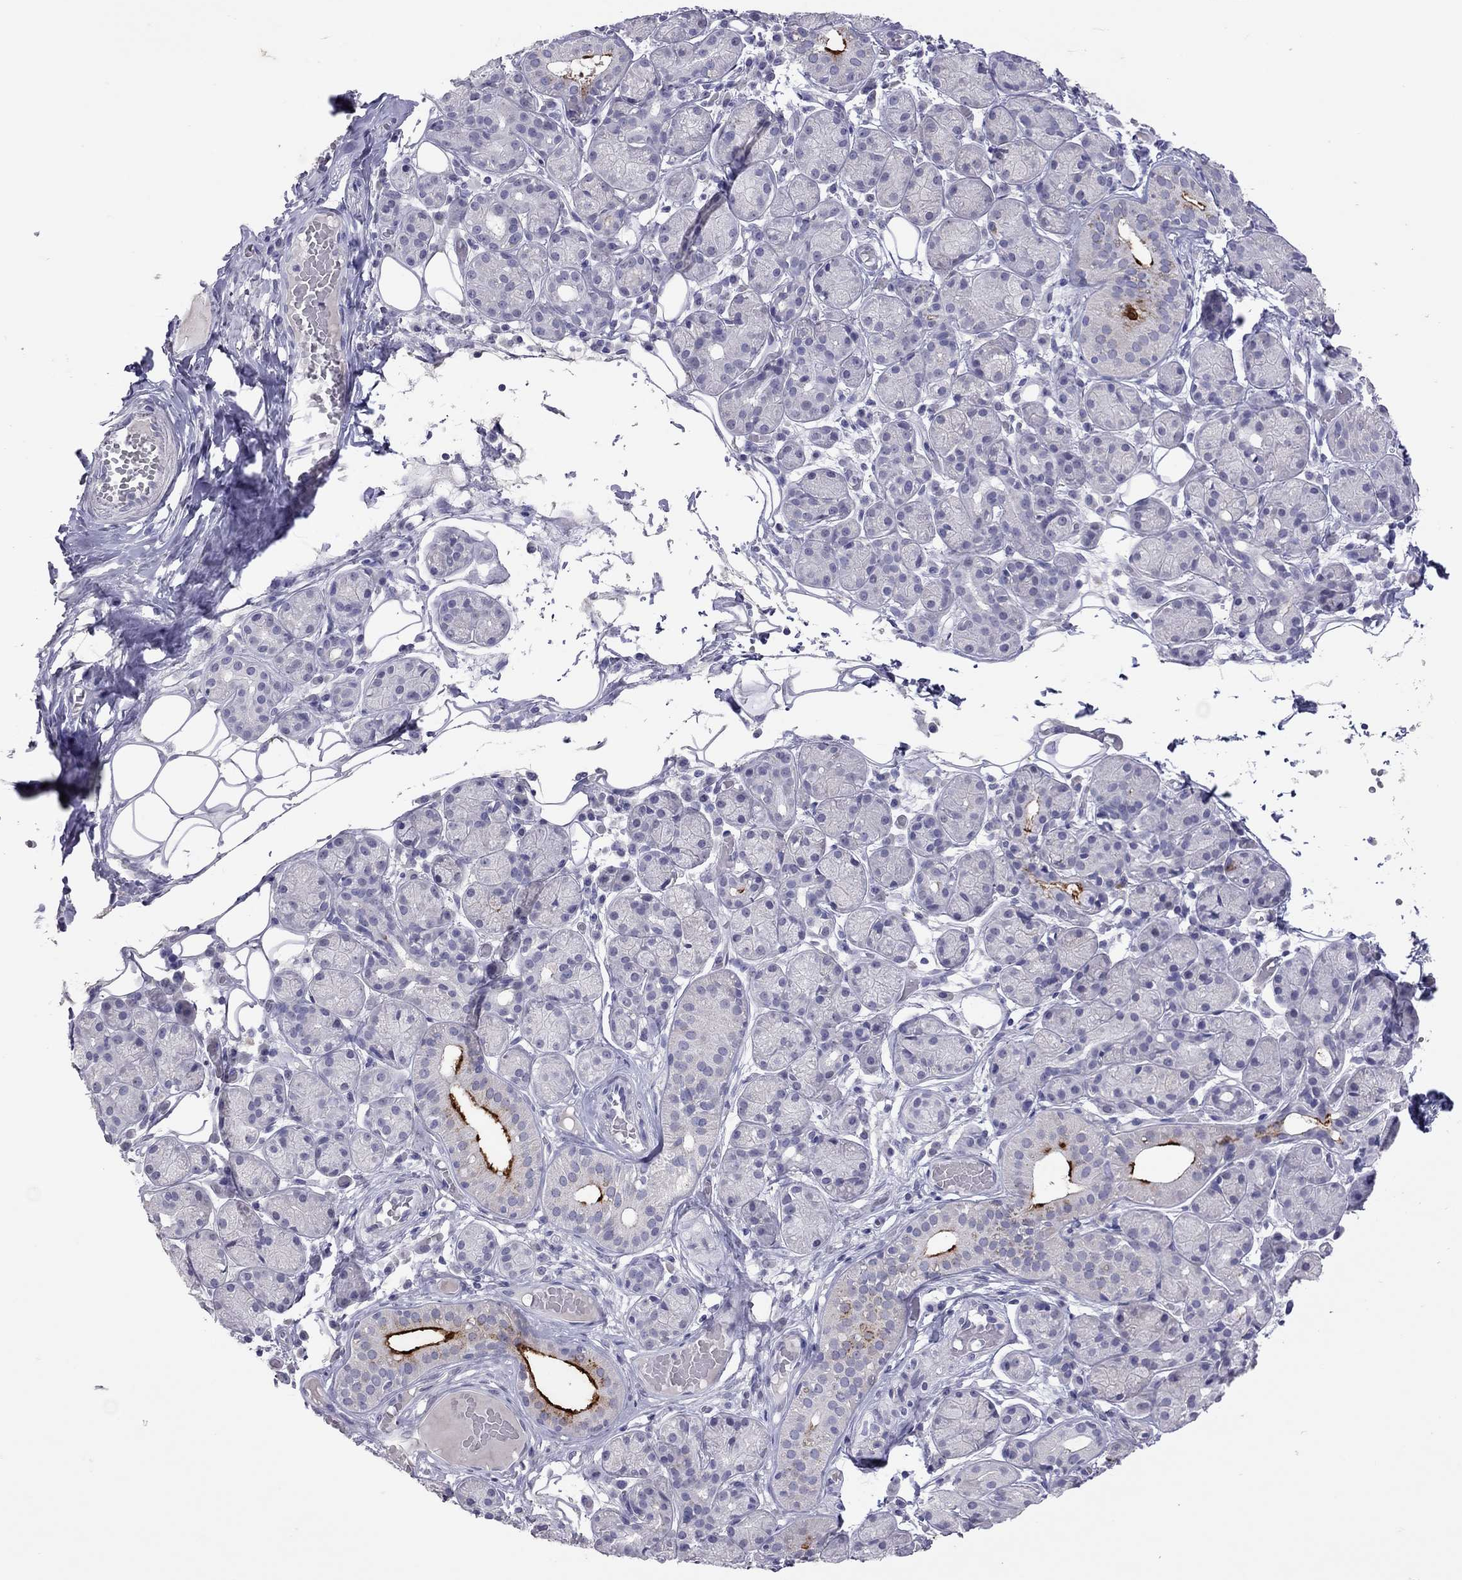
{"staining": {"intensity": "strong", "quantity": "<25%", "location": "cytoplasmic/membranous"}, "tissue": "salivary gland", "cell_type": "Glandular cells", "image_type": "normal", "snomed": [{"axis": "morphology", "description": "Normal tissue, NOS"}, {"axis": "topography", "description": "Salivary gland"}, {"axis": "topography", "description": "Peripheral nerve tissue"}], "caption": "This image demonstrates unremarkable salivary gland stained with immunohistochemistry (IHC) to label a protein in brown. The cytoplasmic/membranous of glandular cells show strong positivity for the protein. Nuclei are counter-stained blue.", "gene": "MUC16", "patient": {"sex": "male", "age": 71}}